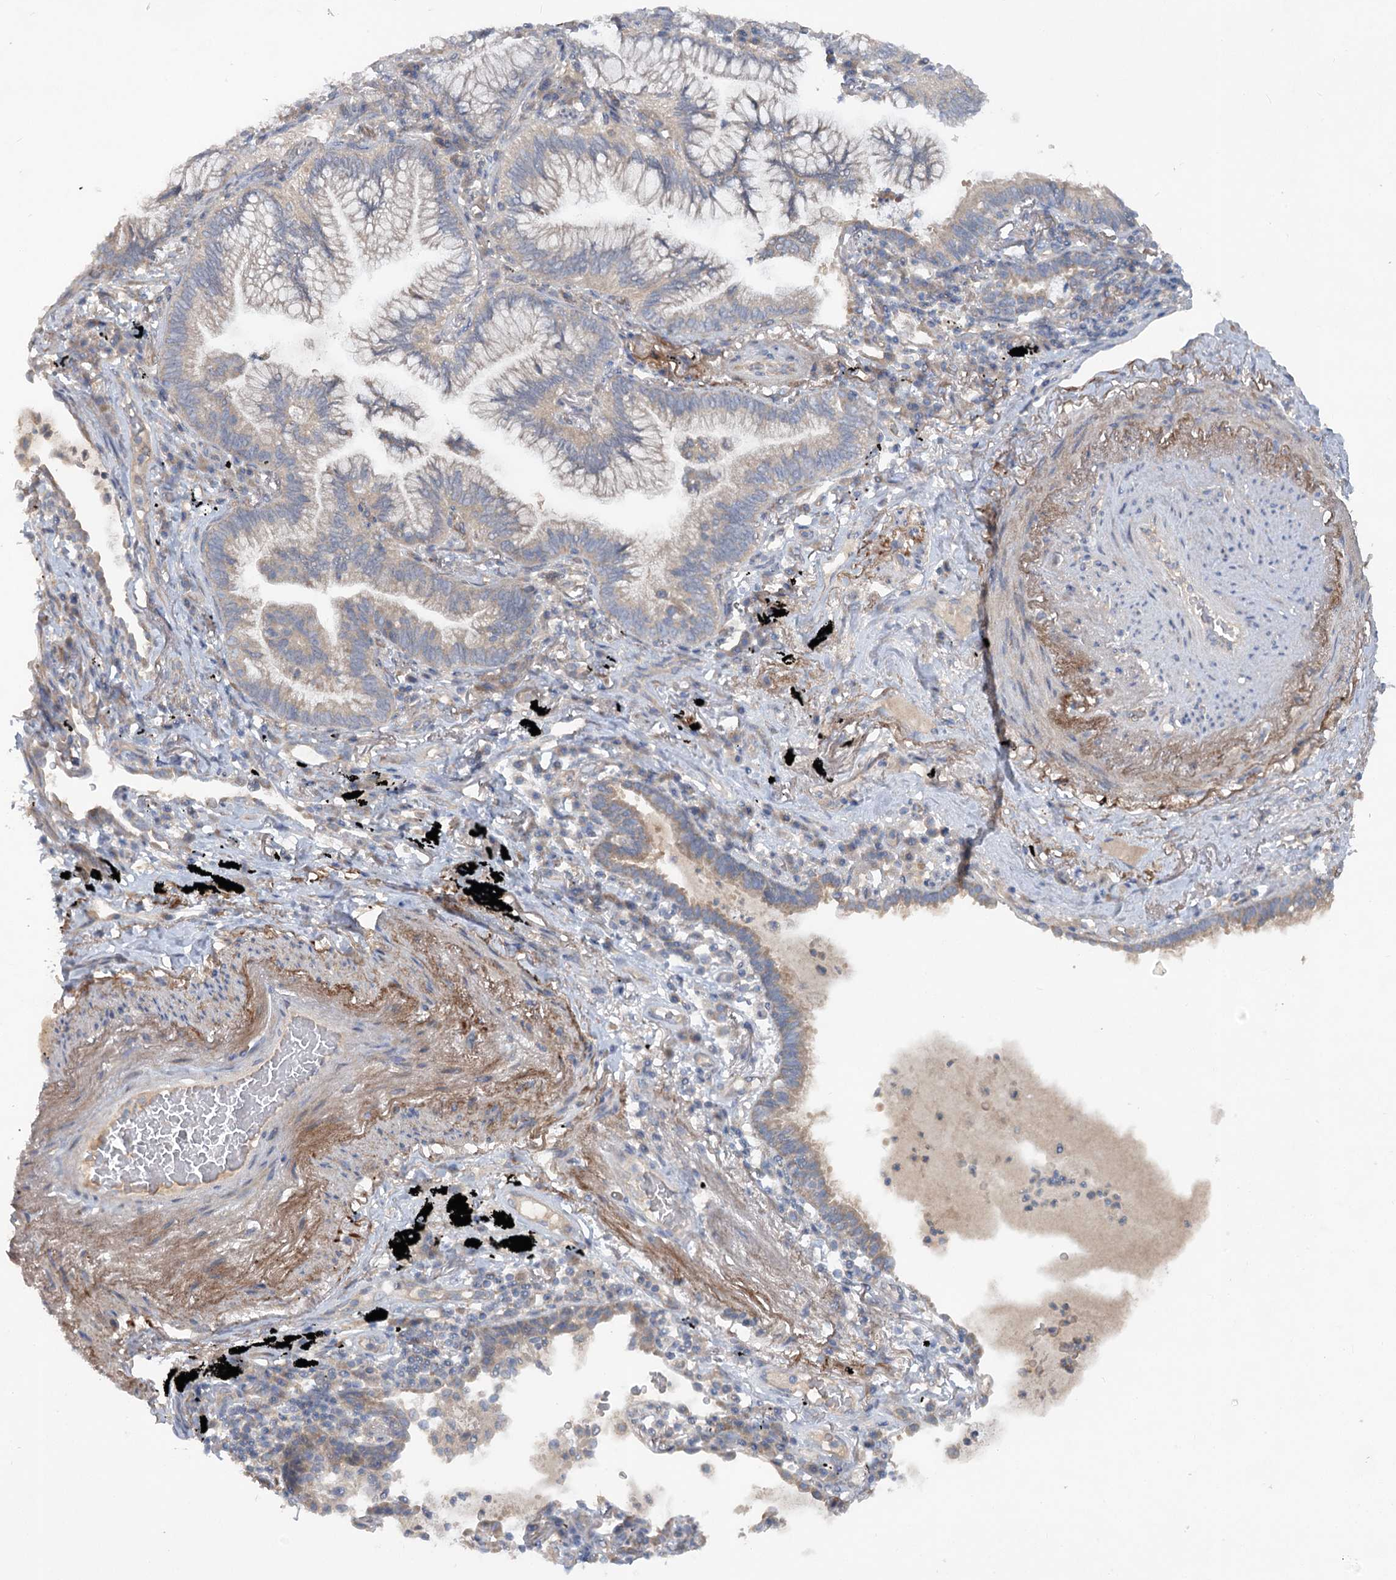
{"staining": {"intensity": "negative", "quantity": "none", "location": "none"}, "tissue": "lung cancer", "cell_type": "Tumor cells", "image_type": "cancer", "snomed": [{"axis": "morphology", "description": "Adenocarcinoma, NOS"}, {"axis": "topography", "description": "Lung"}], "caption": "Image shows no protein positivity in tumor cells of adenocarcinoma (lung) tissue.", "gene": "RIN2", "patient": {"sex": "female", "age": 70}}